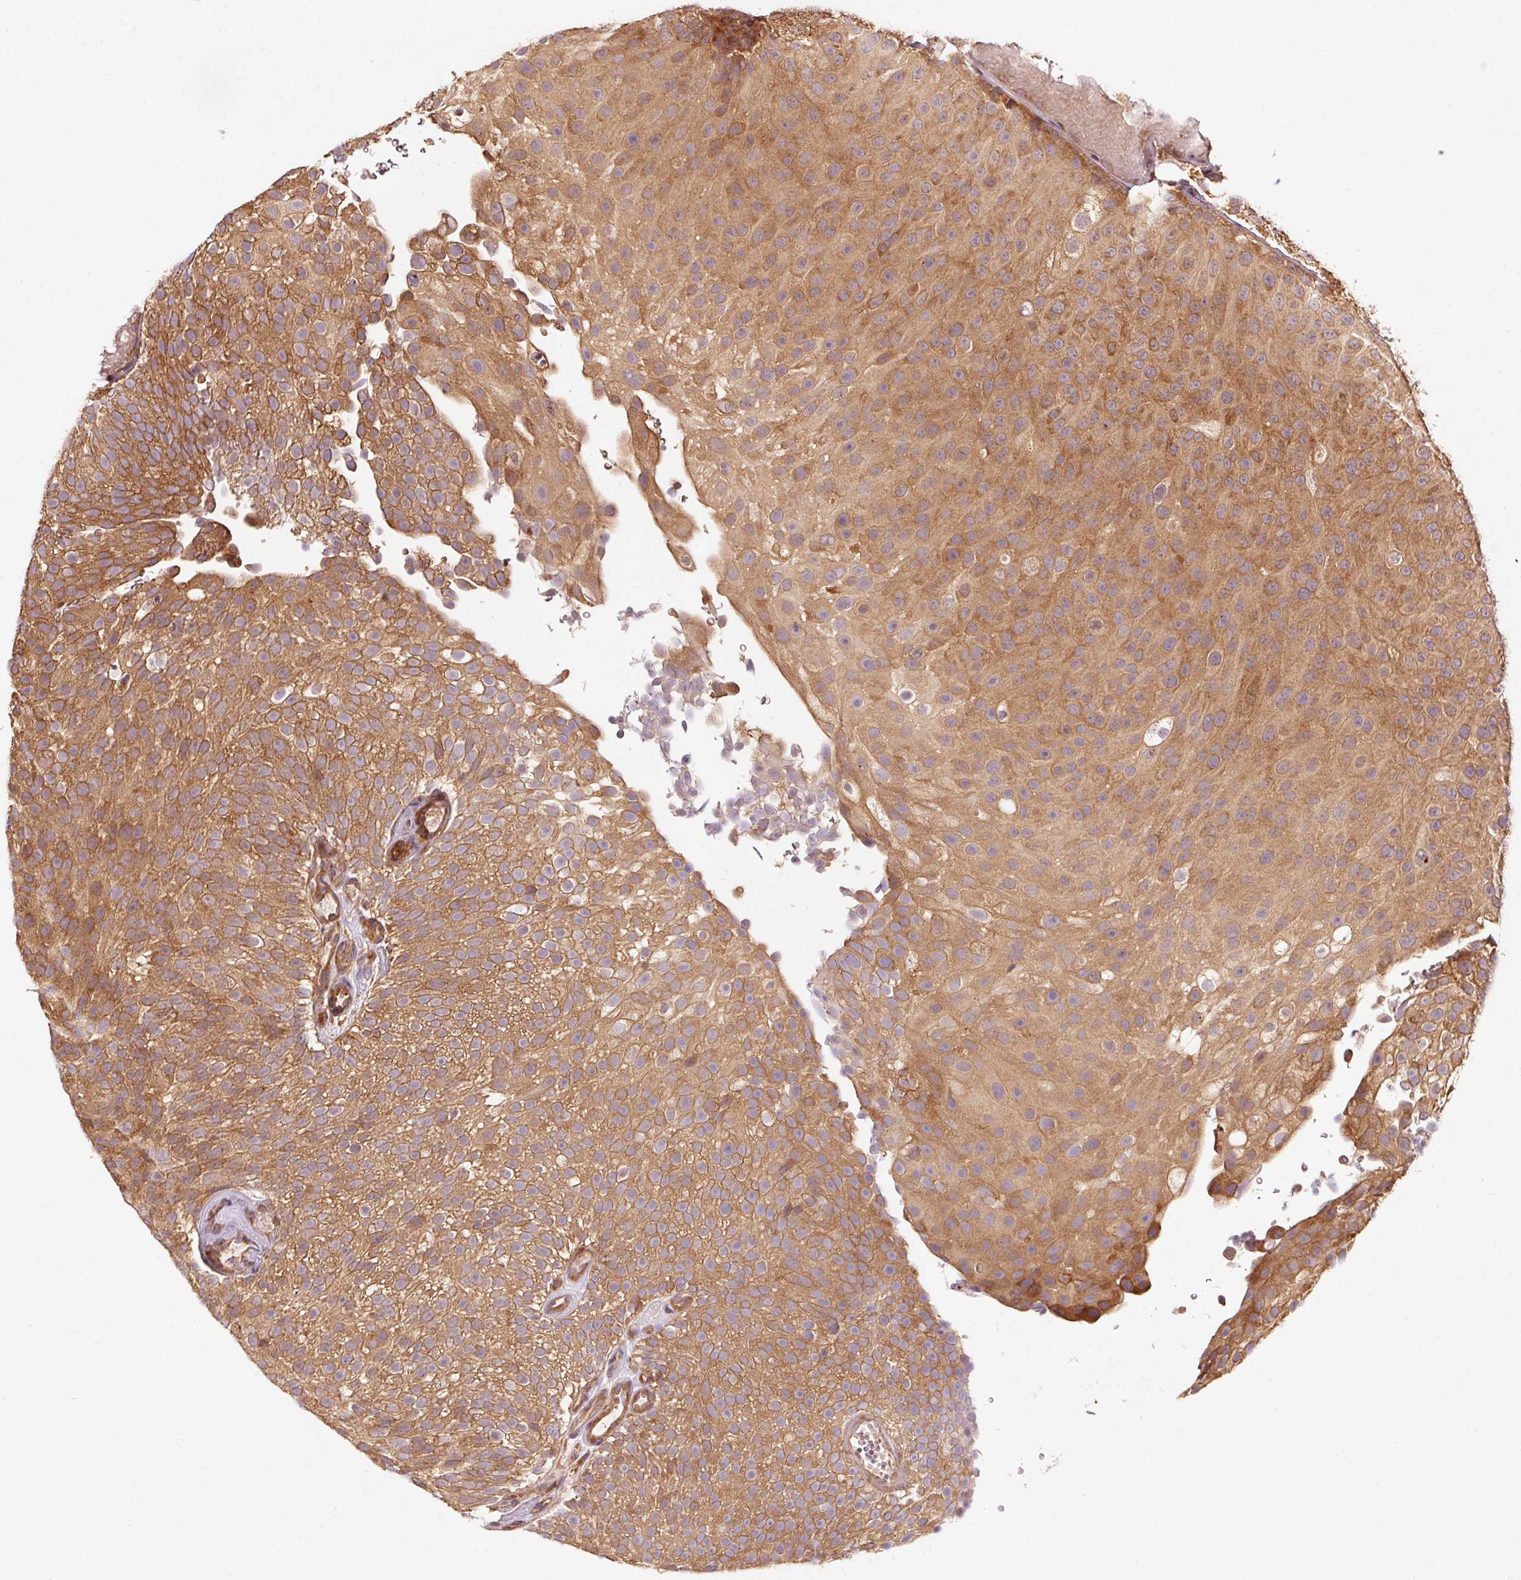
{"staining": {"intensity": "moderate", "quantity": ">75%", "location": "cytoplasmic/membranous"}, "tissue": "urothelial cancer", "cell_type": "Tumor cells", "image_type": "cancer", "snomed": [{"axis": "morphology", "description": "Urothelial carcinoma, Low grade"}, {"axis": "topography", "description": "Urinary bladder"}], "caption": "DAB immunohistochemical staining of human urothelial carcinoma (low-grade) reveals moderate cytoplasmic/membranous protein expression in about >75% of tumor cells.", "gene": "PDAP1", "patient": {"sex": "male", "age": 78}}